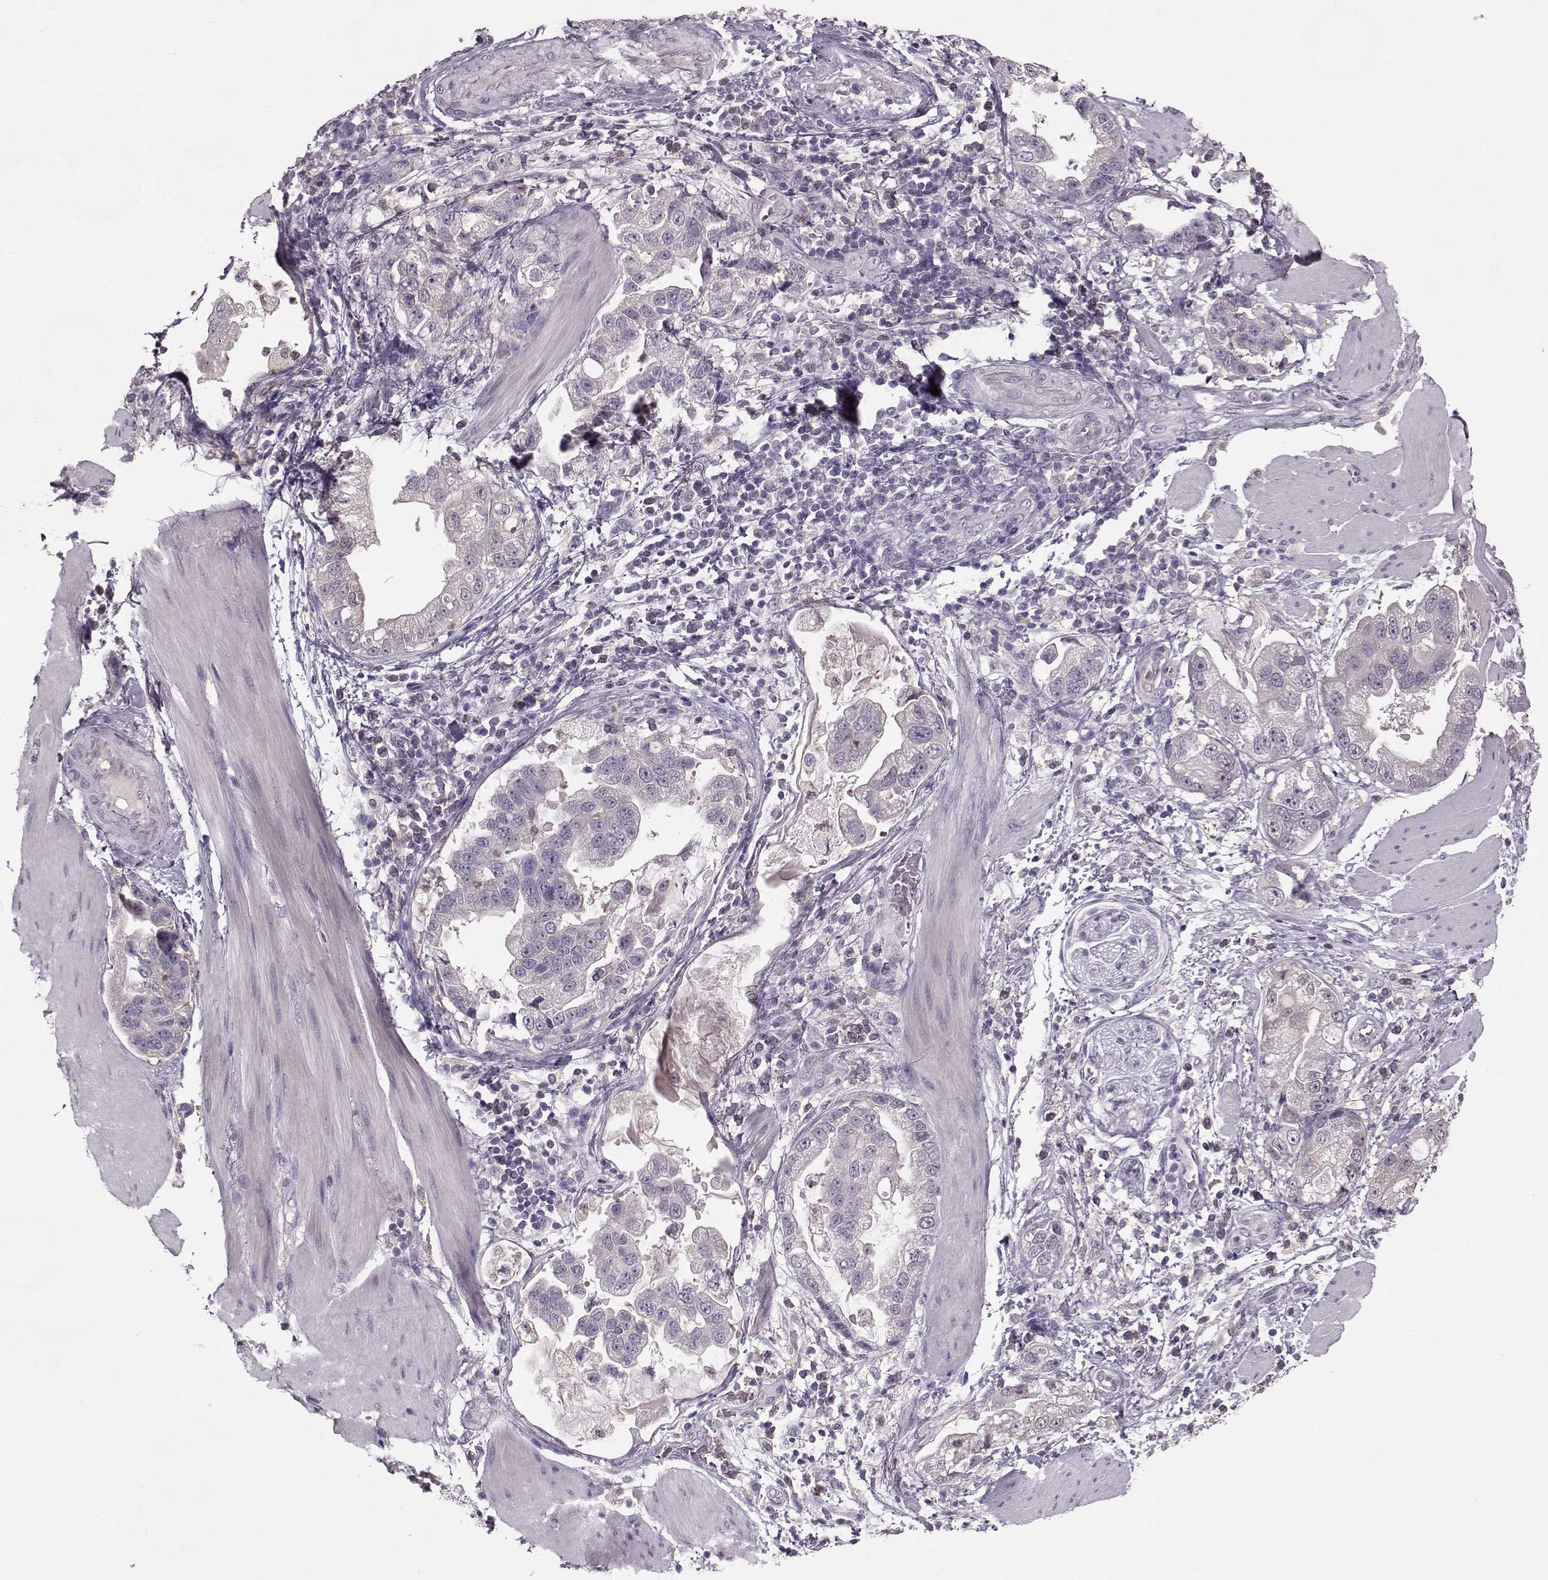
{"staining": {"intensity": "negative", "quantity": "none", "location": "none"}, "tissue": "stomach cancer", "cell_type": "Tumor cells", "image_type": "cancer", "snomed": [{"axis": "morphology", "description": "Adenocarcinoma, NOS"}, {"axis": "topography", "description": "Stomach"}], "caption": "A high-resolution histopathology image shows IHC staining of stomach cancer (adenocarcinoma), which displays no significant expression in tumor cells.", "gene": "ACOT11", "patient": {"sex": "male", "age": 59}}